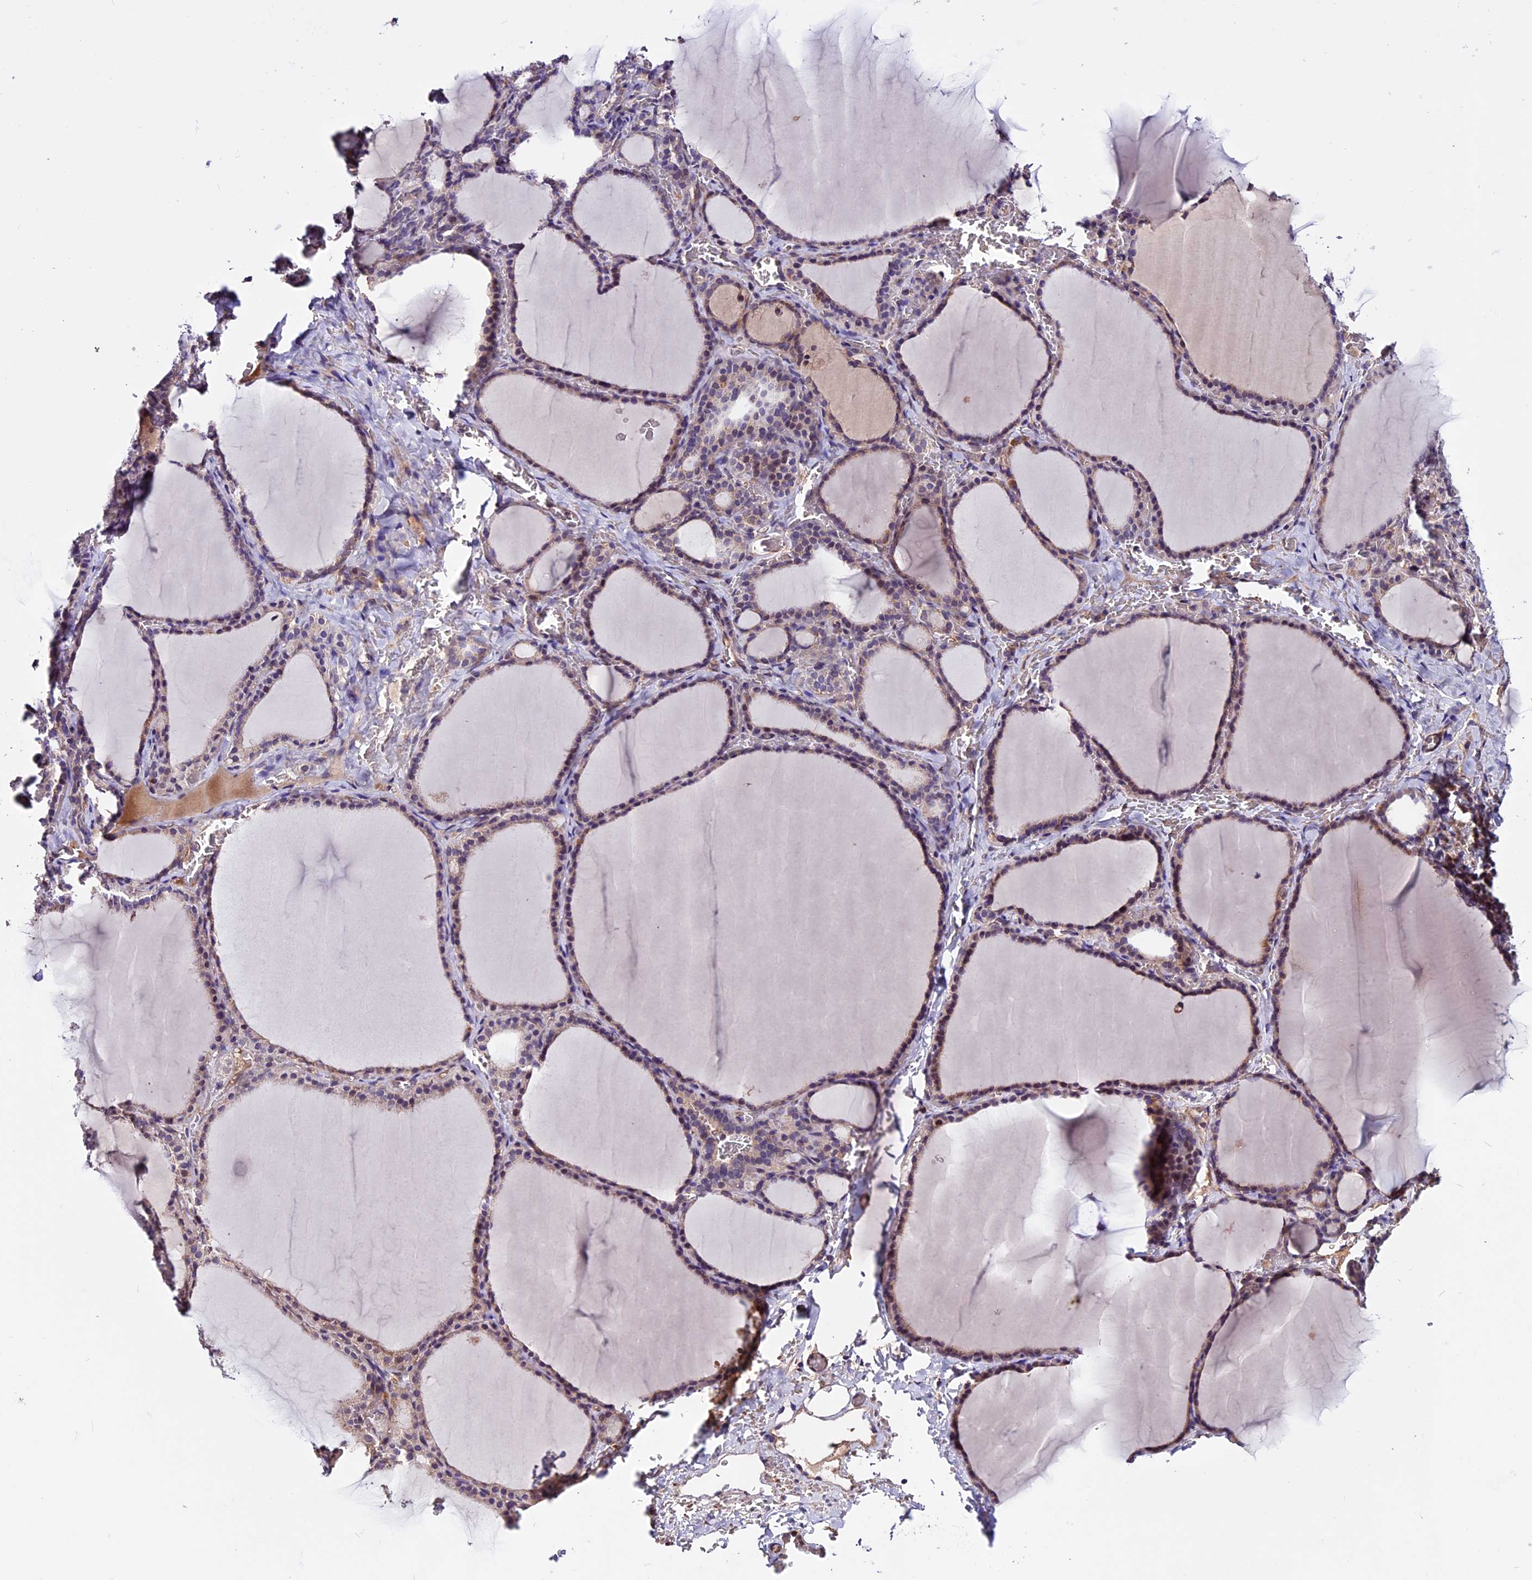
{"staining": {"intensity": "weak", "quantity": ">75%", "location": "cytoplasmic/membranous"}, "tissue": "thyroid gland", "cell_type": "Glandular cells", "image_type": "normal", "snomed": [{"axis": "morphology", "description": "Normal tissue, NOS"}, {"axis": "topography", "description": "Thyroid gland"}], "caption": "The micrograph shows staining of benign thyroid gland, revealing weak cytoplasmic/membranous protein staining (brown color) within glandular cells.", "gene": "RINL", "patient": {"sex": "female", "age": 39}}